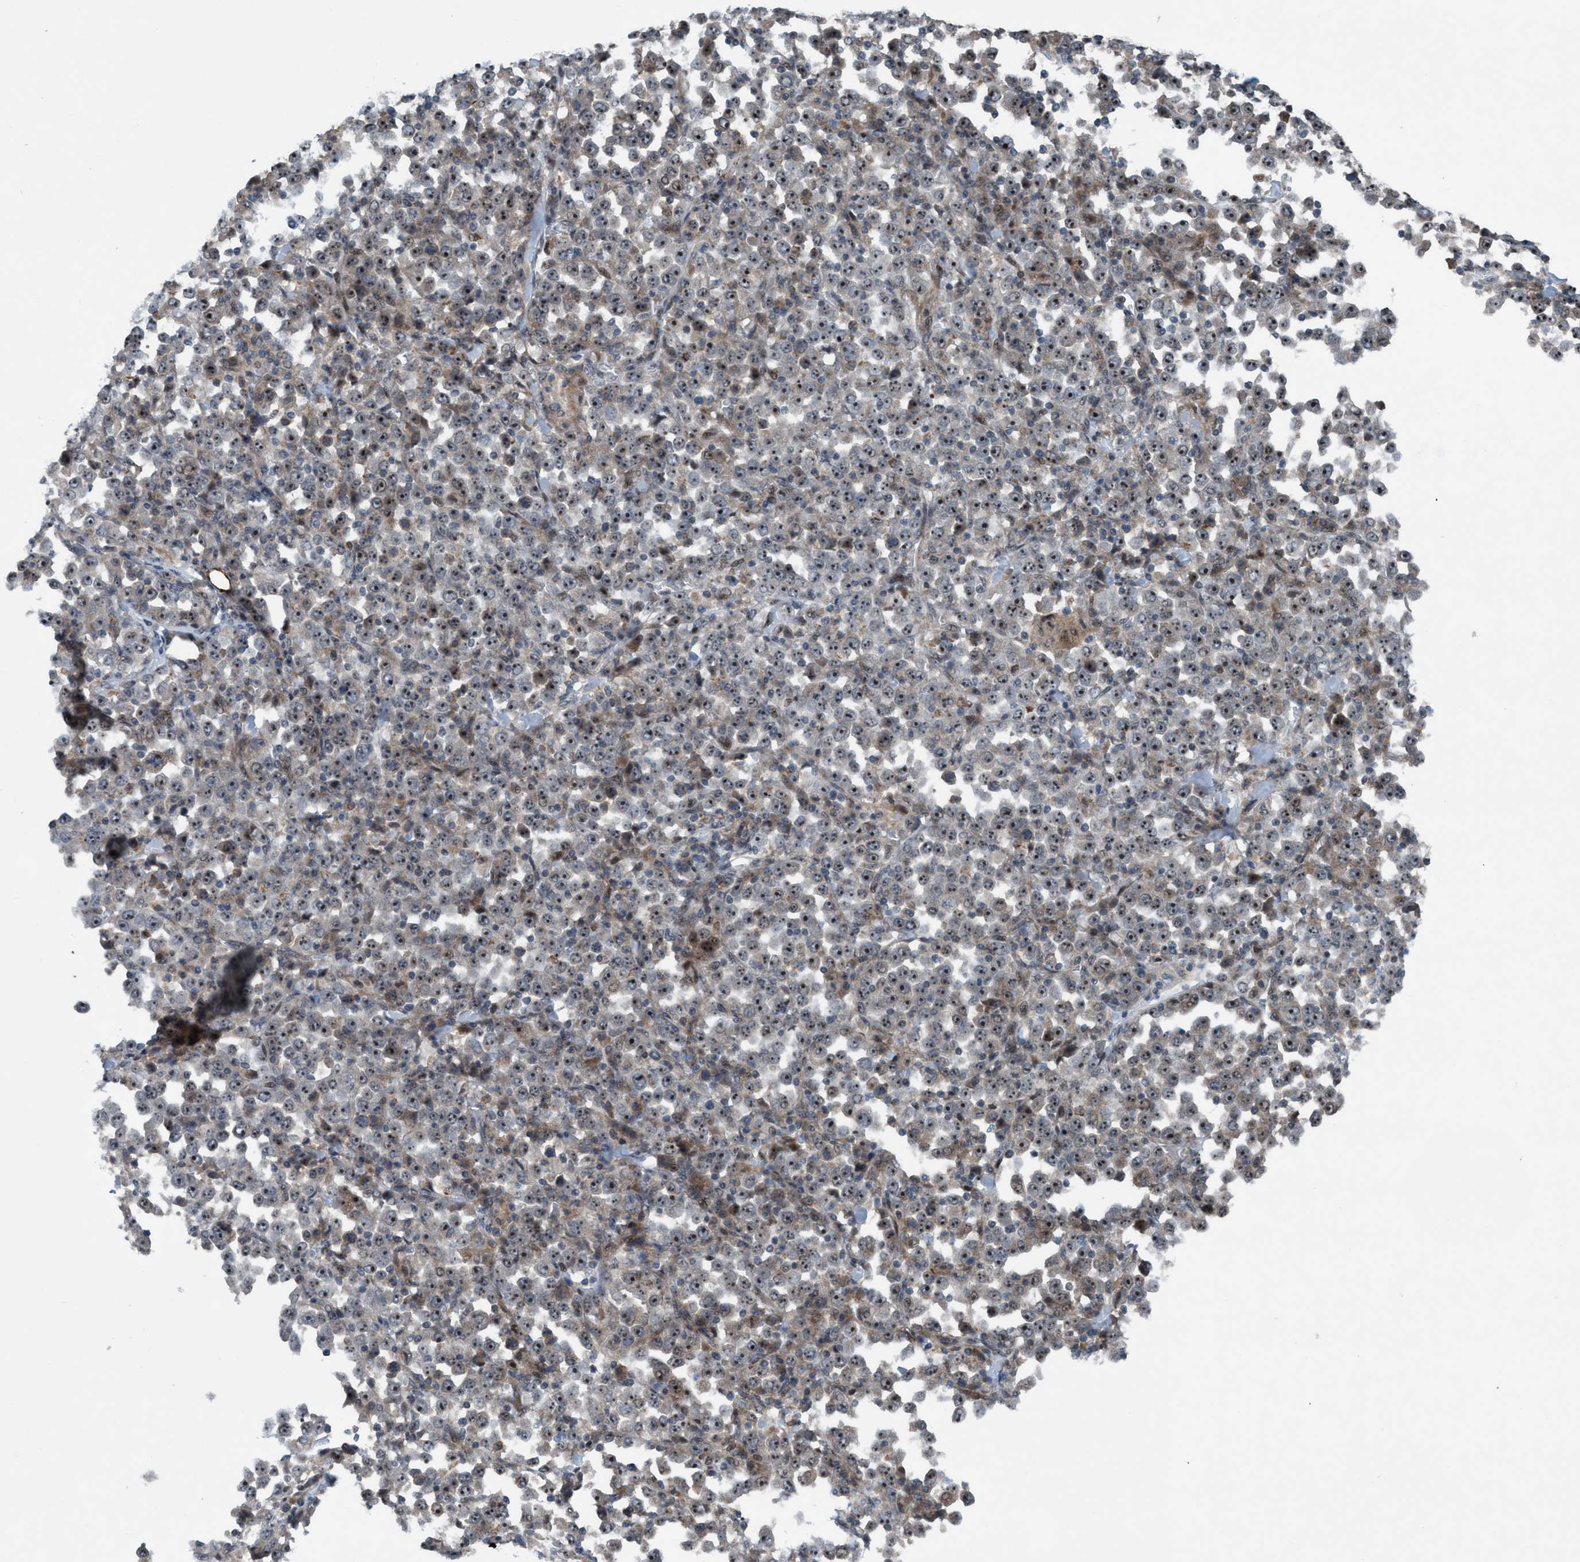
{"staining": {"intensity": "moderate", "quantity": ">75%", "location": "cytoplasmic/membranous,nuclear"}, "tissue": "stomach cancer", "cell_type": "Tumor cells", "image_type": "cancer", "snomed": [{"axis": "morphology", "description": "Normal tissue, NOS"}, {"axis": "morphology", "description": "Adenocarcinoma, NOS"}, {"axis": "topography", "description": "Stomach, upper"}, {"axis": "topography", "description": "Stomach"}], "caption": "Approximately >75% of tumor cells in stomach cancer show moderate cytoplasmic/membranous and nuclear protein expression as visualized by brown immunohistochemical staining.", "gene": "NISCH", "patient": {"sex": "male", "age": 59}}